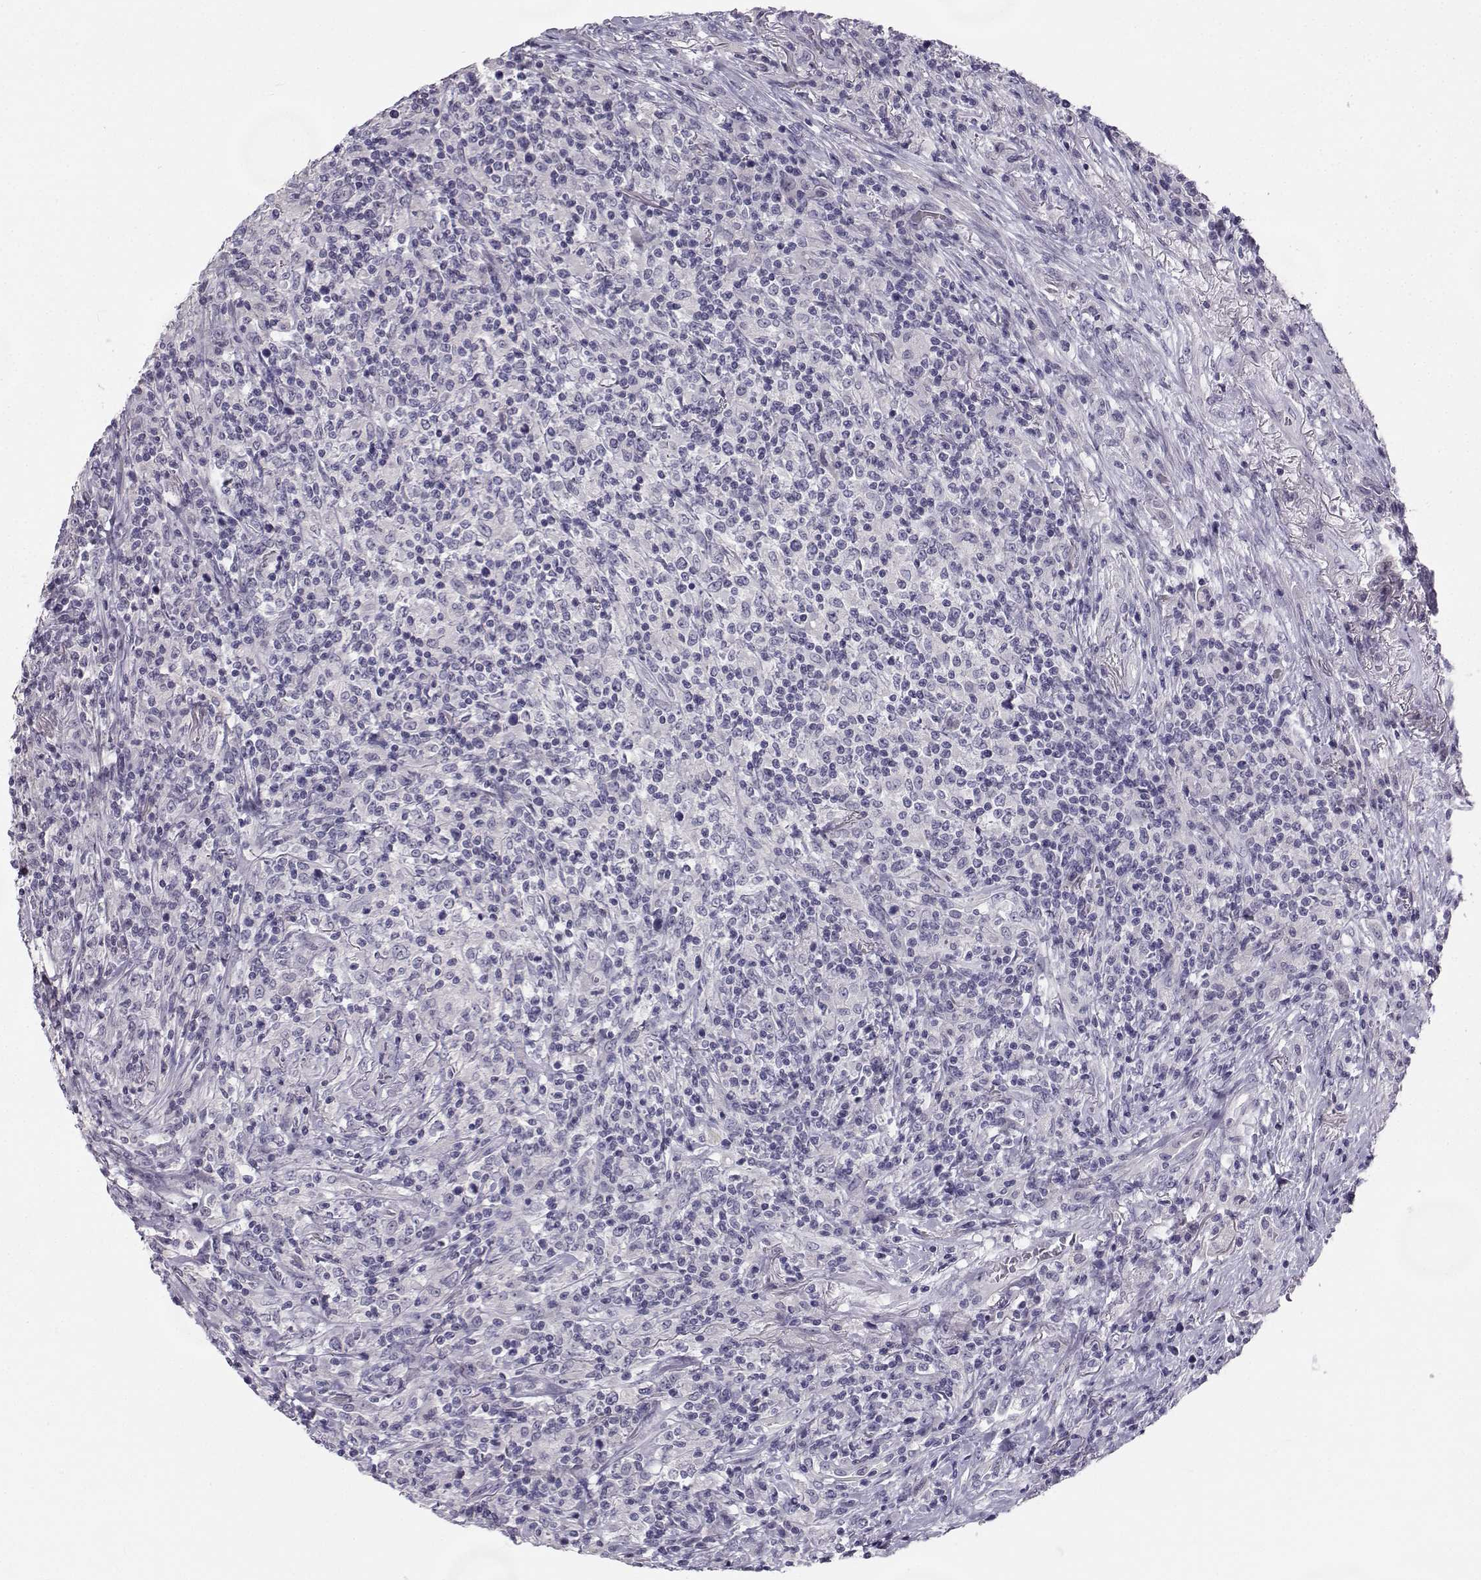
{"staining": {"intensity": "negative", "quantity": "none", "location": "none"}, "tissue": "lymphoma", "cell_type": "Tumor cells", "image_type": "cancer", "snomed": [{"axis": "morphology", "description": "Malignant lymphoma, non-Hodgkin's type, High grade"}, {"axis": "topography", "description": "Lung"}], "caption": "Tumor cells show no significant protein expression in lymphoma. (Stains: DAB immunohistochemistry with hematoxylin counter stain, Microscopy: brightfield microscopy at high magnification).", "gene": "SYCE1", "patient": {"sex": "male", "age": 79}}